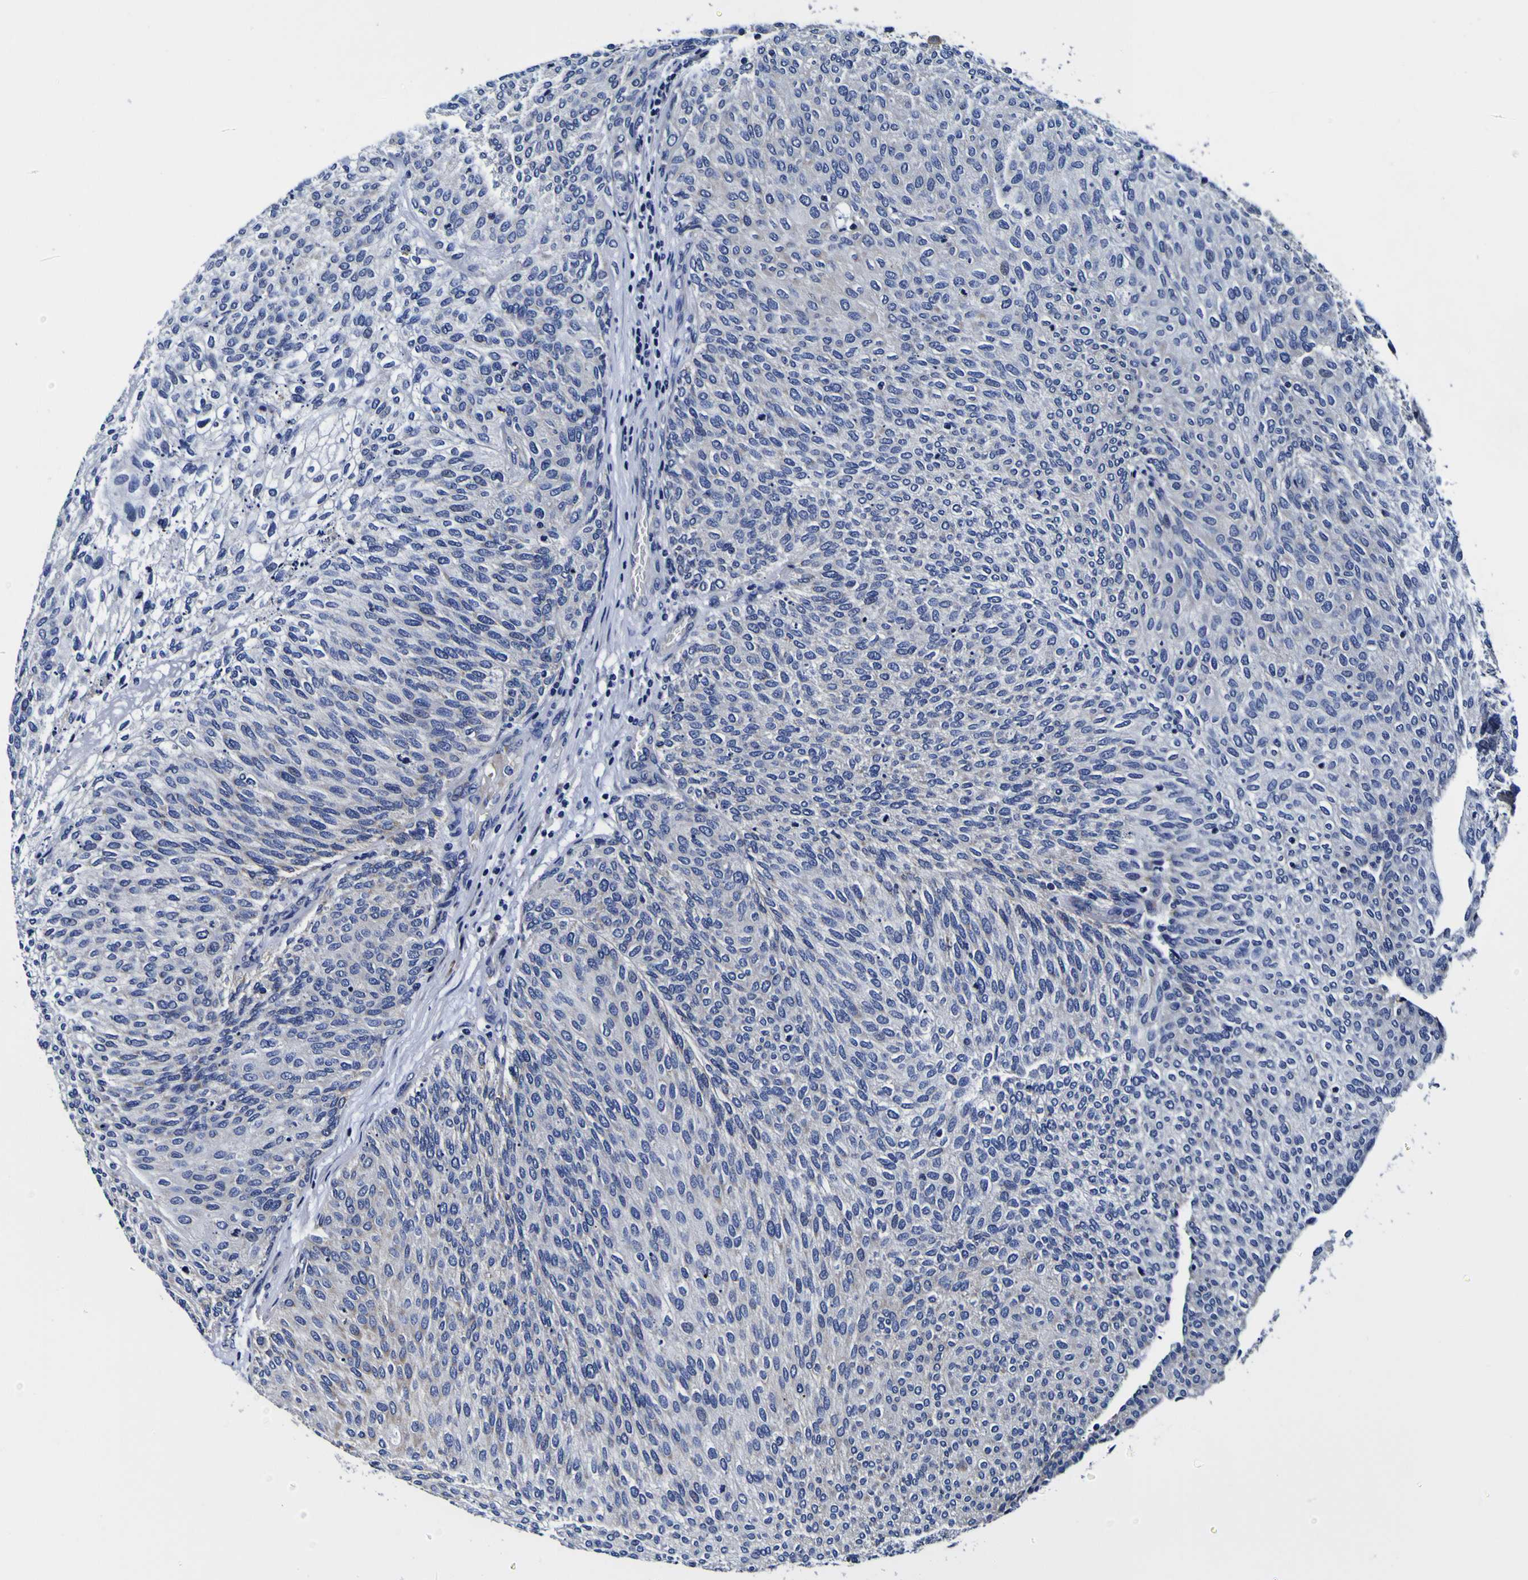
{"staining": {"intensity": "negative", "quantity": "none", "location": "none"}, "tissue": "urothelial cancer", "cell_type": "Tumor cells", "image_type": "cancer", "snomed": [{"axis": "morphology", "description": "Urothelial carcinoma, Low grade"}, {"axis": "topography", "description": "Urinary bladder"}], "caption": "Urothelial cancer was stained to show a protein in brown. There is no significant staining in tumor cells.", "gene": "PDLIM4", "patient": {"sex": "female", "age": 79}}